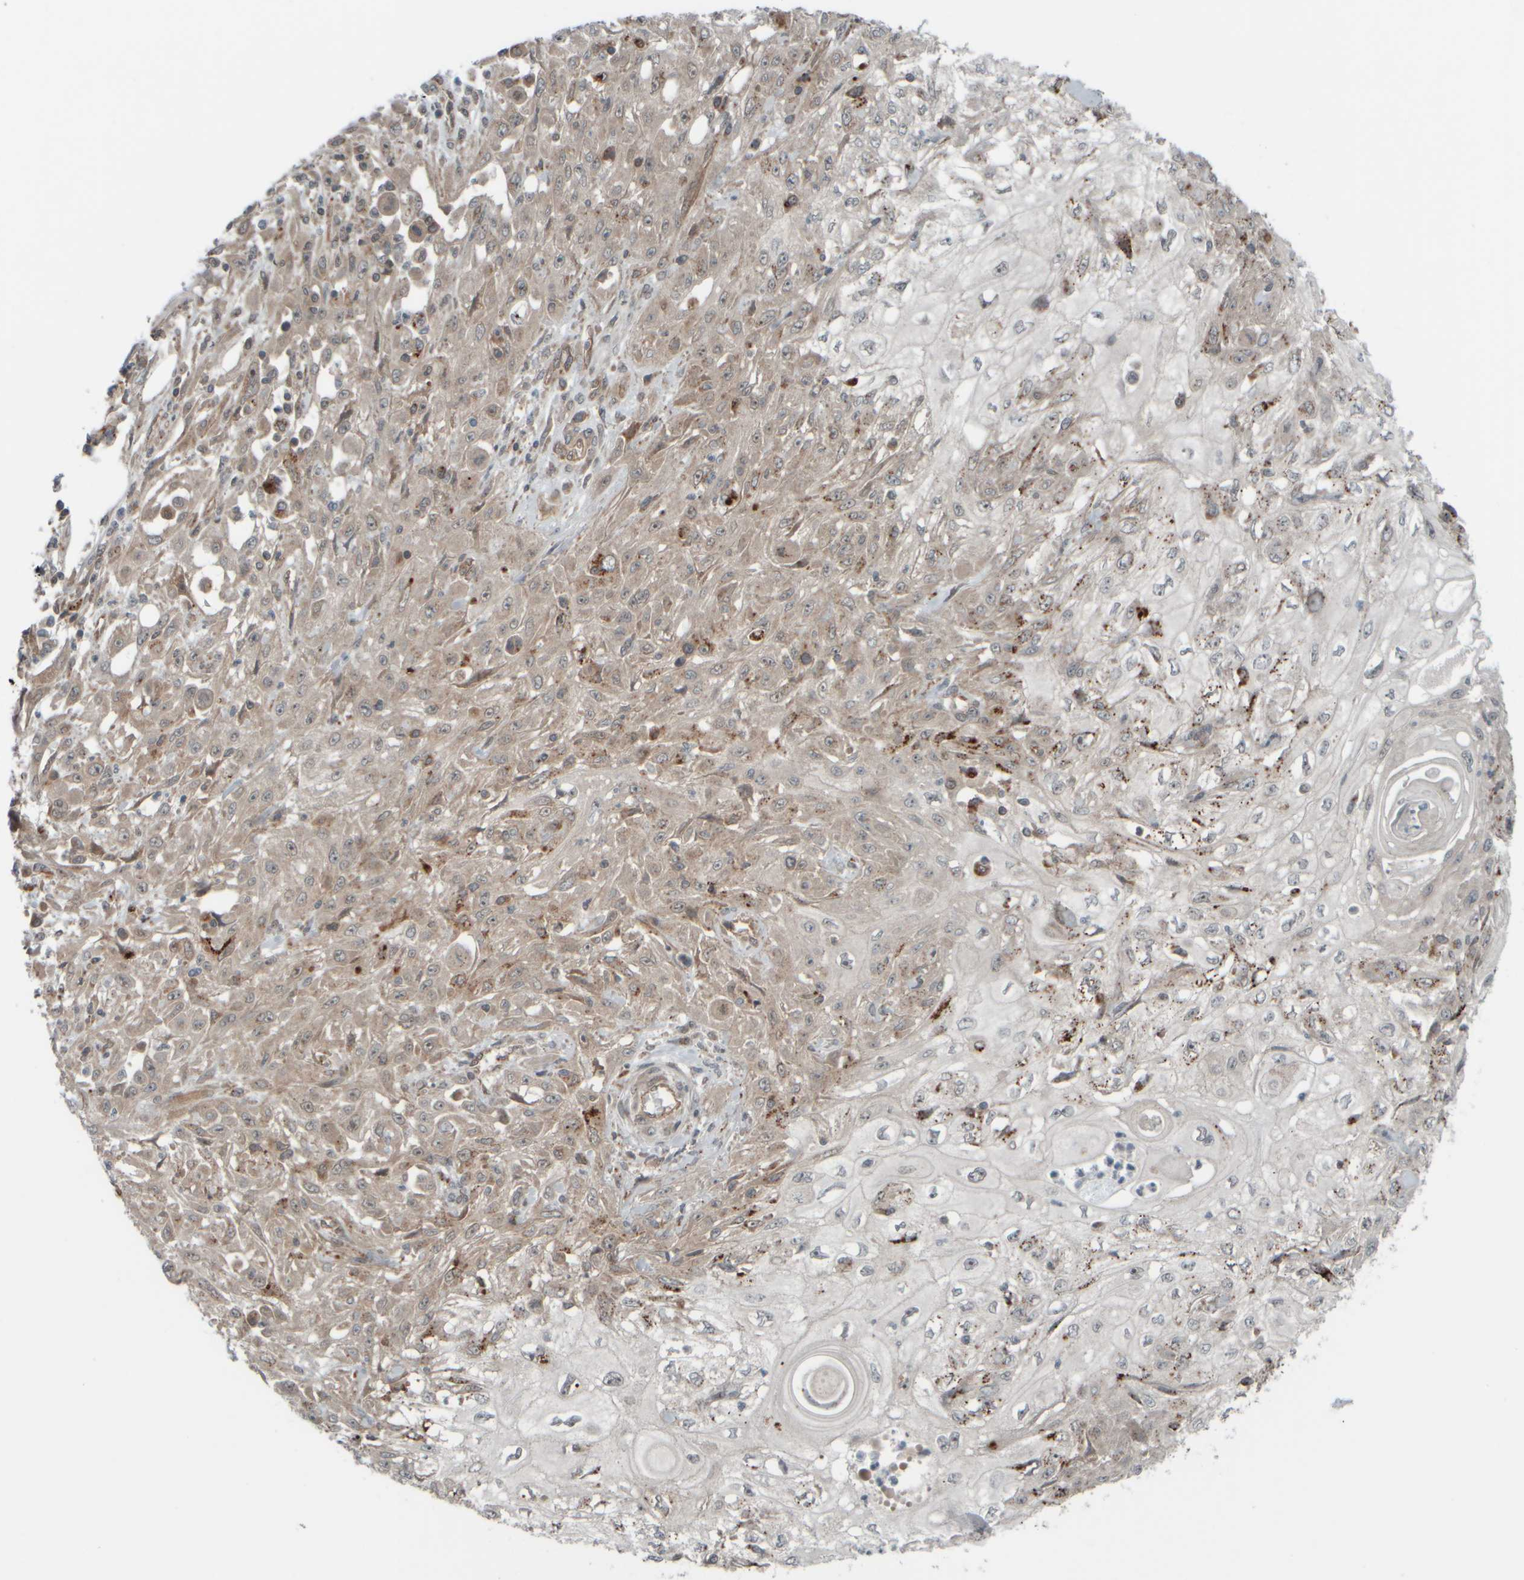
{"staining": {"intensity": "weak", "quantity": ">75%", "location": "cytoplasmic/membranous"}, "tissue": "skin cancer", "cell_type": "Tumor cells", "image_type": "cancer", "snomed": [{"axis": "morphology", "description": "Squamous cell carcinoma, NOS"}, {"axis": "morphology", "description": "Squamous cell carcinoma, metastatic, NOS"}, {"axis": "topography", "description": "Skin"}, {"axis": "topography", "description": "Lymph node"}], "caption": "Protein staining exhibits weak cytoplasmic/membranous positivity in approximately >75% of tumor cells in skin cancer (metastatic squamous cell carcinoma).", "gene": "GIGYF1", "patient": {"sex": "male", "age": 75}}